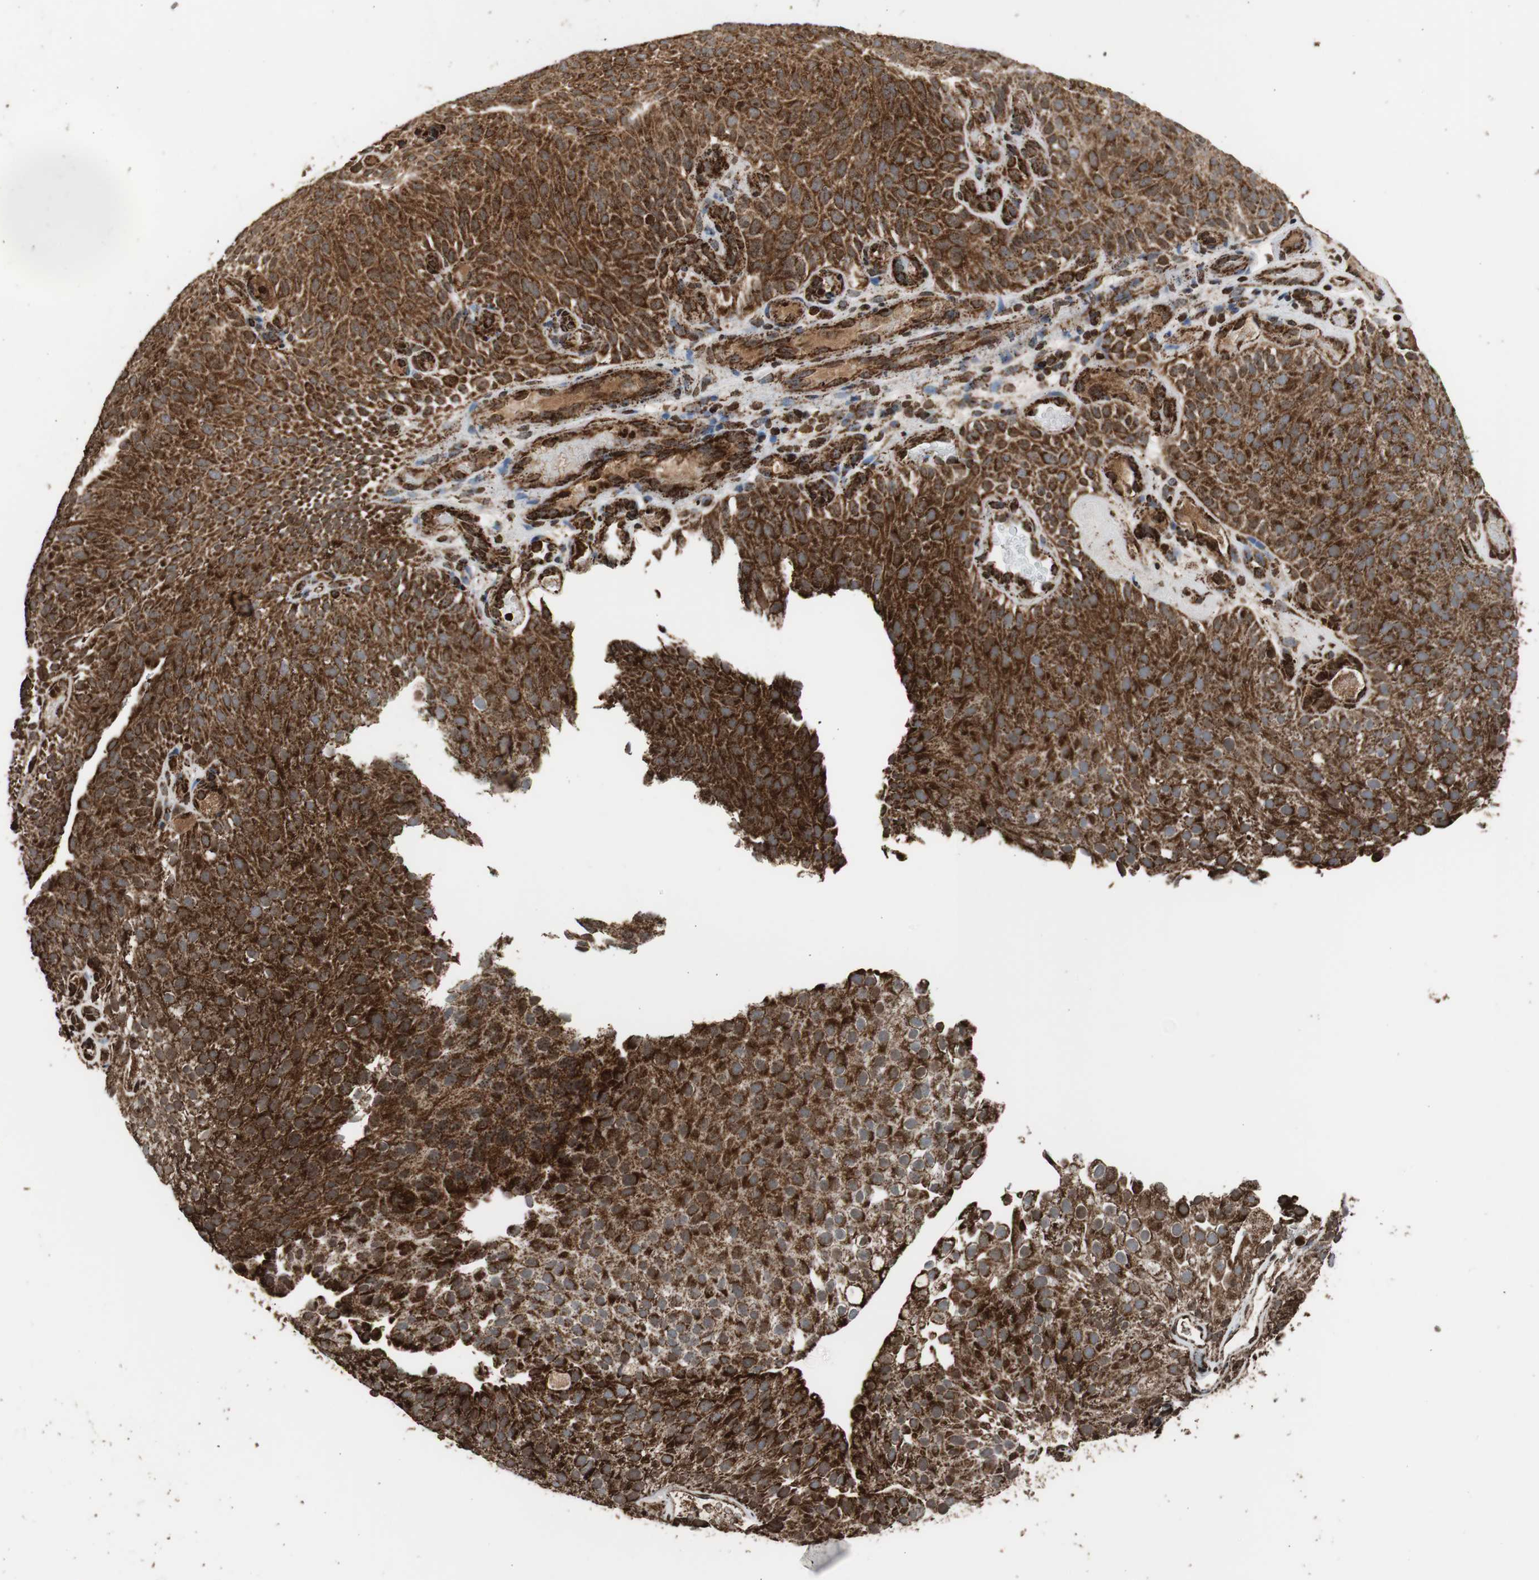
{"staining": {"intensity": "strong", "quantity": ">75%", "location": "cytoplasmic/membranous"}, "tissue": "urothelial cancer", "cell_type": "Tumor cells", "image_type": "cancer", "snomed": [{"axis": "morphology", "description": "Urothelial carcinoma, Low grade"}, {"axis": "topography", "description": "Urinary bladder"}], "caption": "A brown stain shows strong cytoplasmic/membranous staining of a protein in low-grade urothelial carcinoma tumor cells.", "gene": "HSPA9", "patient": {"sex": "male", "age": 78}}